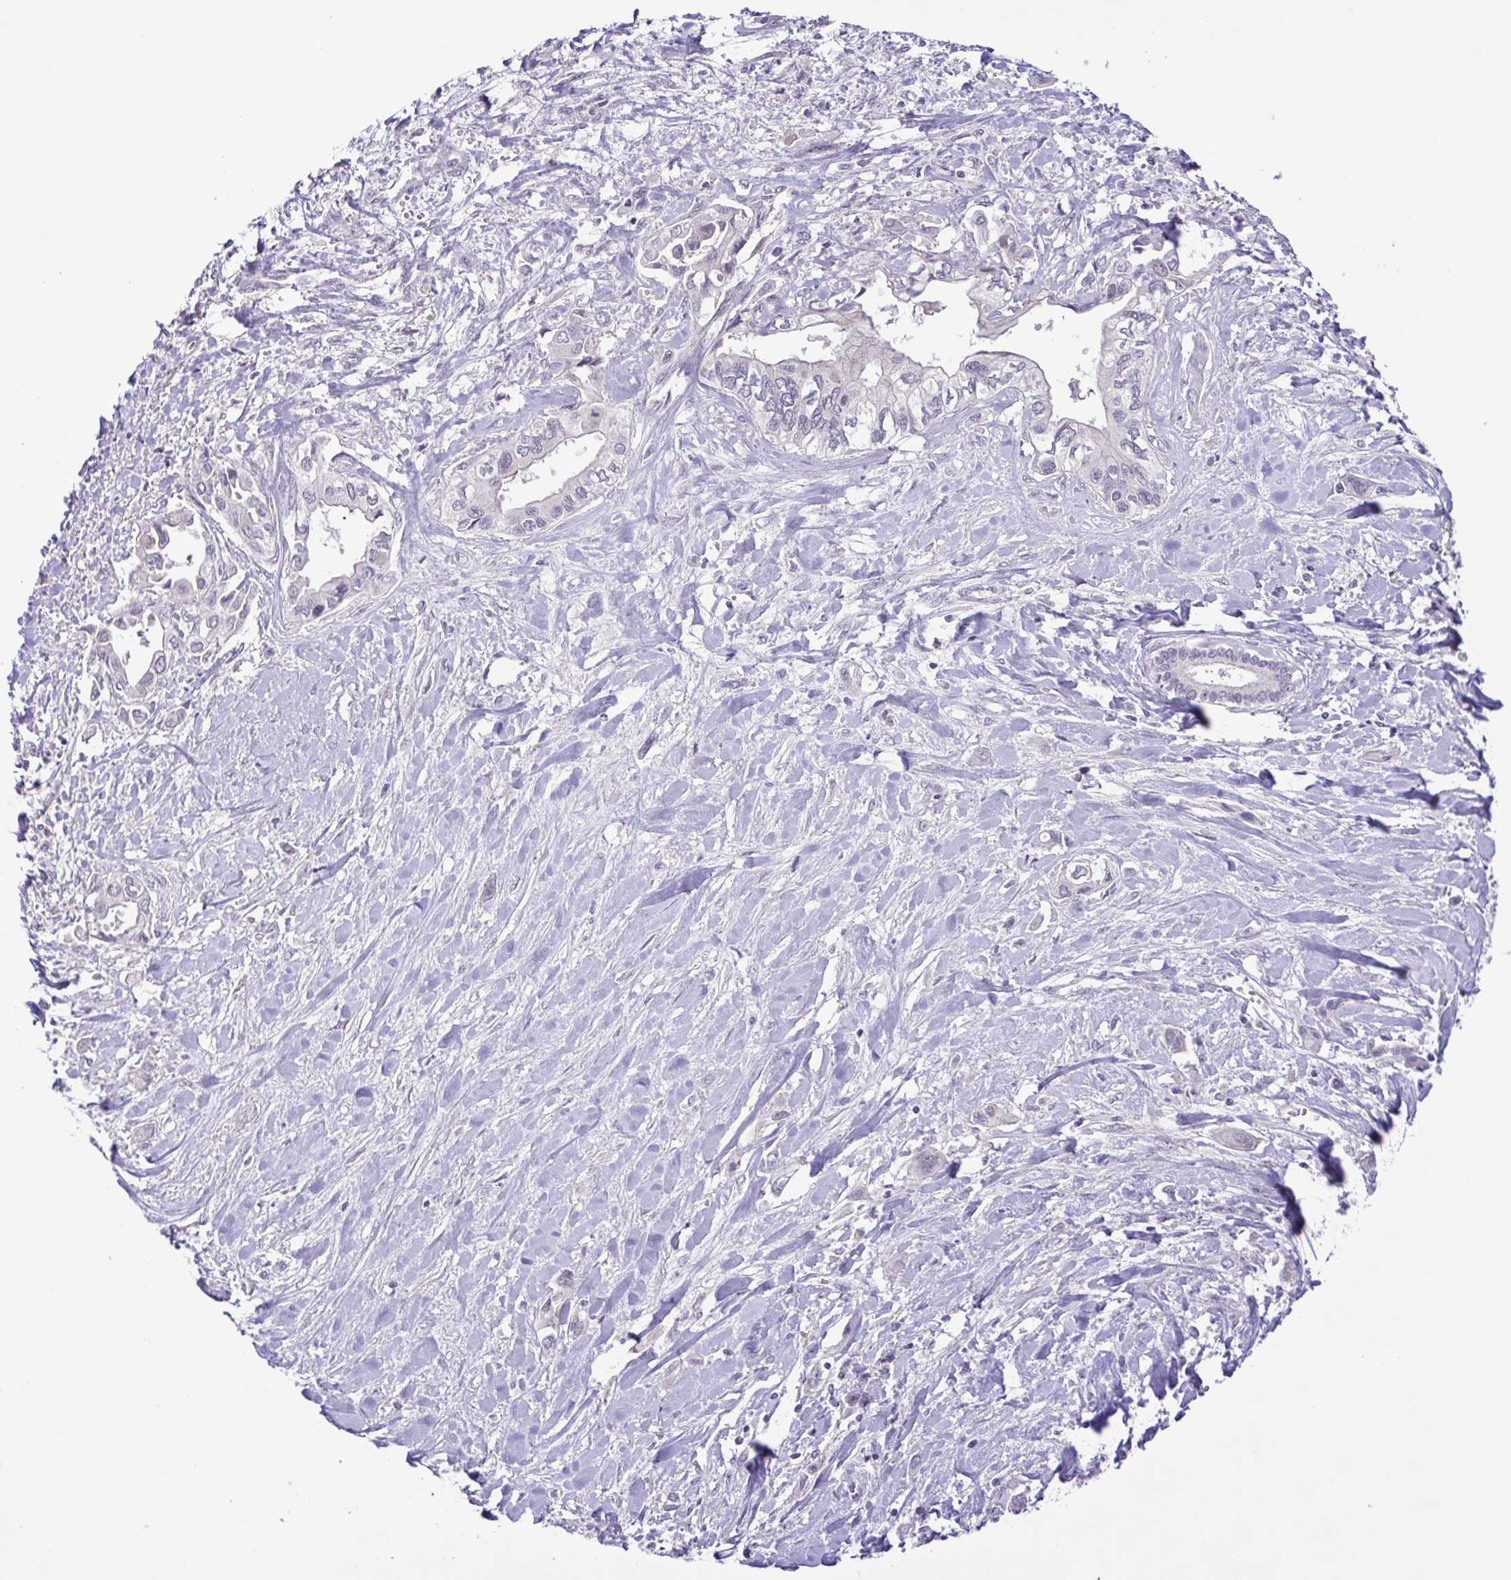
{"staining": {"intensity": "negative", "quantity": "none", "location": "none"}, "tissue": "liver cancer", "cell_type": "Tumor cells", "image_type": "cancer", "snomed": [{"axis": "morphology", "description": "Cholangiocarcinoma"}, {"axis": "topography", "description": "Liver"}], "caption": "Immunohistochemistry (IHC) image of neoplastic tissue: liver cancer stained with DAB exhibits no significant protein positivity in tumor cells. (DAB immunohistochemistry (IHC) with hematoxylin counter stain).", "gene": "IL1RN", "patient": {"sex": "female", "age": 64}}